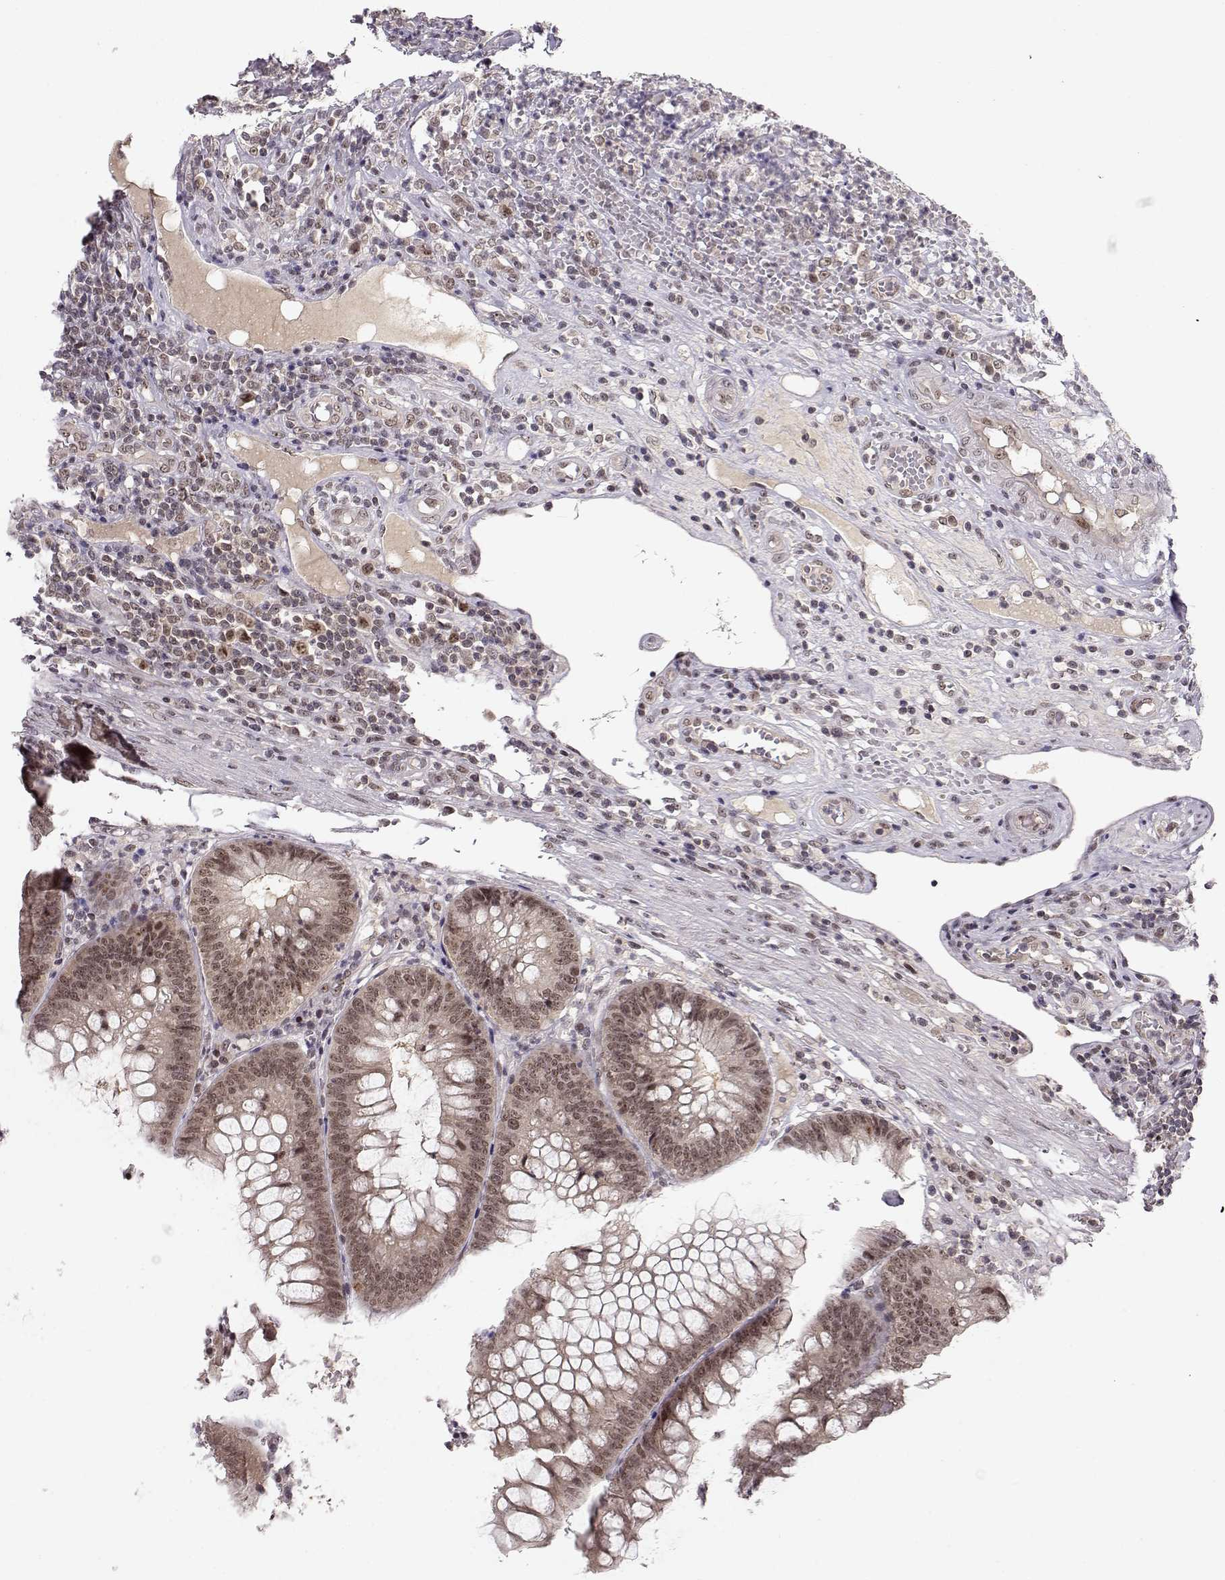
{"staining": {"intensity": "weak", "quantity": "25%-75%", "location": "nuclear"}, "tissue": "appendix", "cell_type": "Glandular cells", "image_type": "normal", "snomed": [{"axis": "morphology", "description": "Normal tissue, NOS"}, {"axis": "morphology", "description": "Inflammation, NOS"}, {"axis": "topography", "description": "Appendix"}], "caption": "This histopathology image demonstrates normal appendix stained with immunohistochemistry to label a protein in brown. The nuclear of glandular cells show weak positivity for the protein. Nuclei are counter-stained blue.", "gene": "CSNK2A1", "patient": {"sex": "male", "age": 16}}